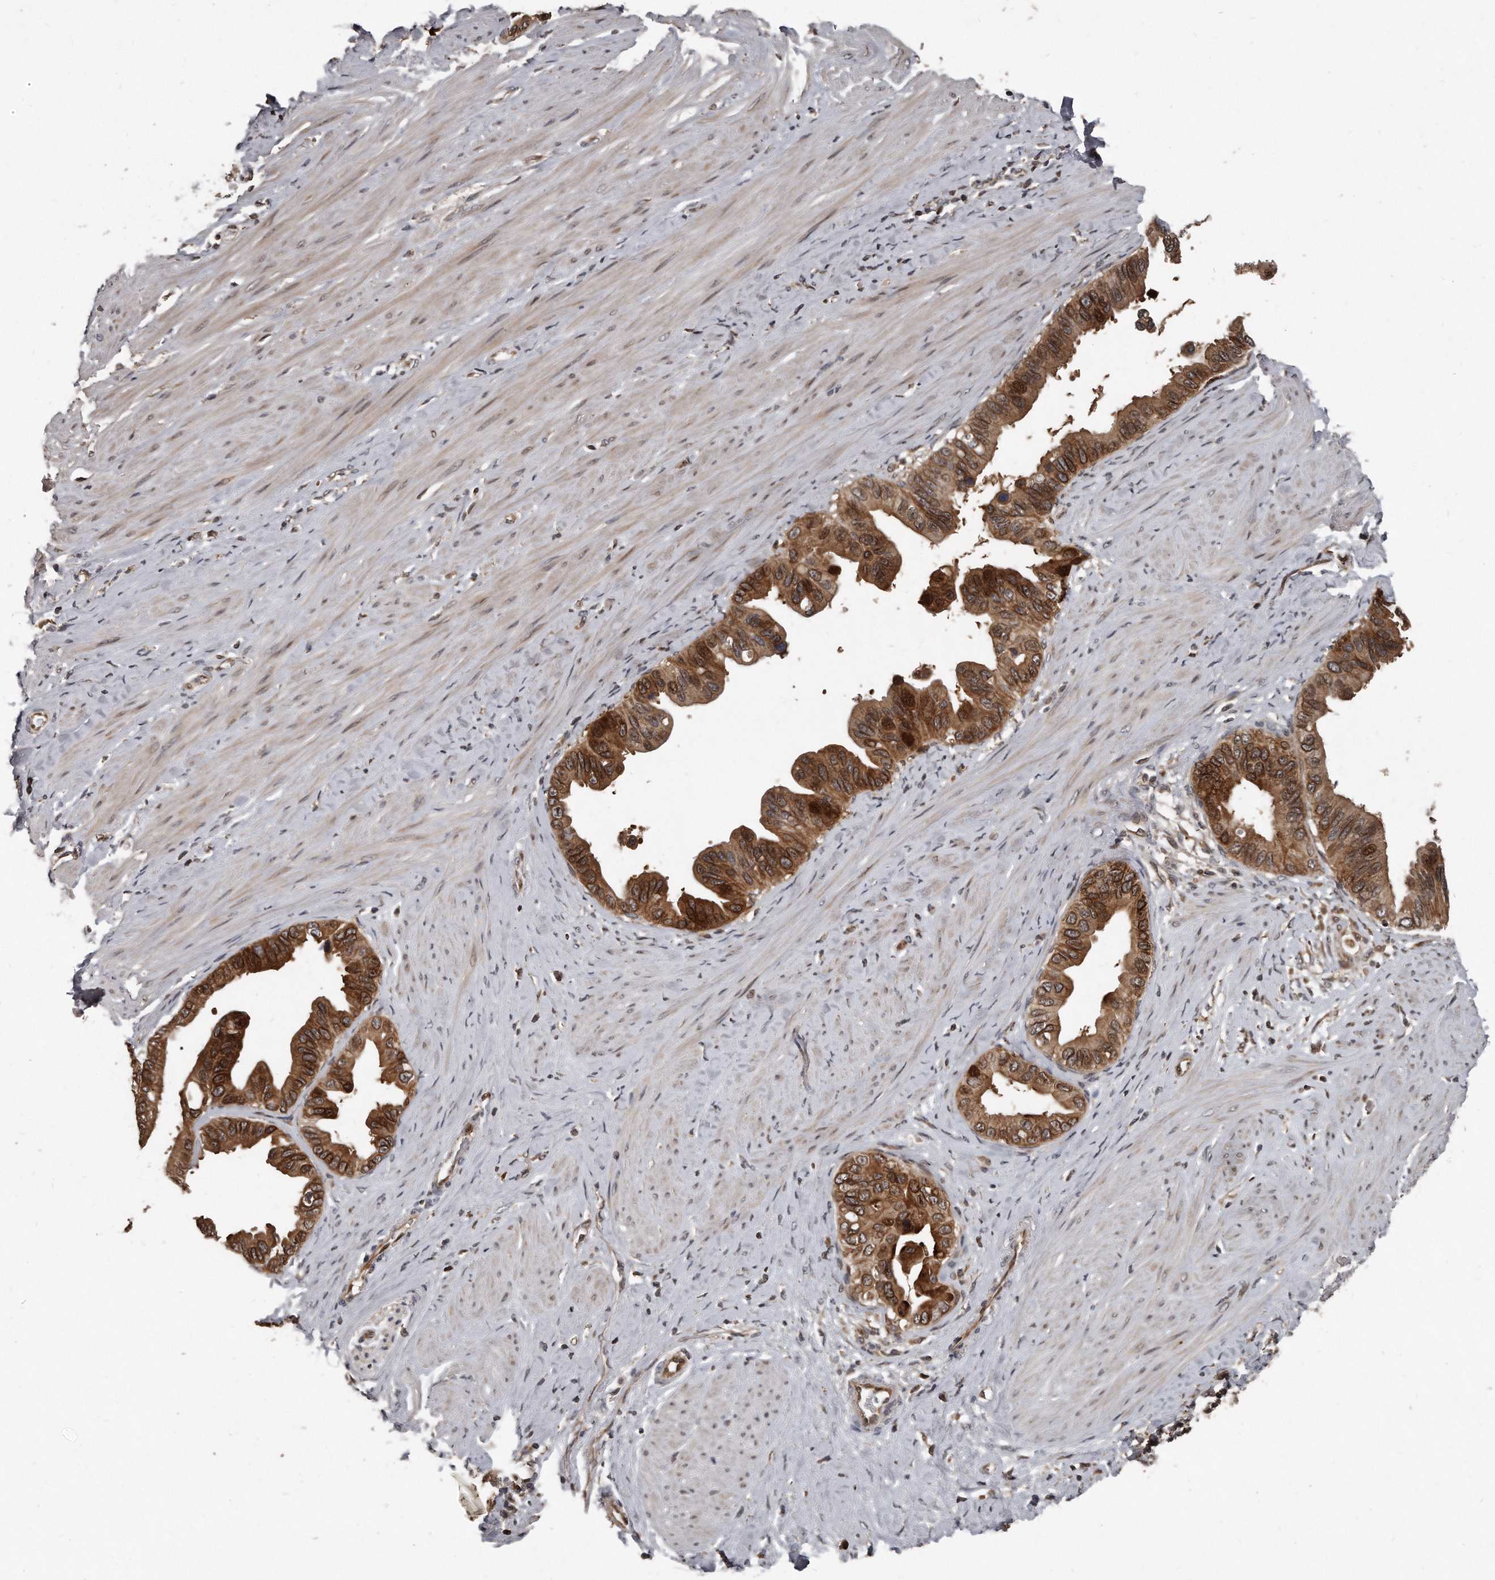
{"staining": {"intensity": "strong", "quantity": ">75%", "location": "cytoplasmic/membranous,nuclear"}, "tissue": "pancreatic cancer", "cell_type": "Tumor cells", "image_type": "cancer", "snomed": [{"axis": "morphology", "description": "Adenocarcinoma, NOS"}, {"axis": "topography", "description": "Pancreas"}], "caption": "Strong cytoplasmic/membranous and nuclear protein positivity is present in about >75% of tumor cells in pancreatic adenocarcinoma.", "gene": "GCH1", "patient": {"sex": "female", "age": 56}}